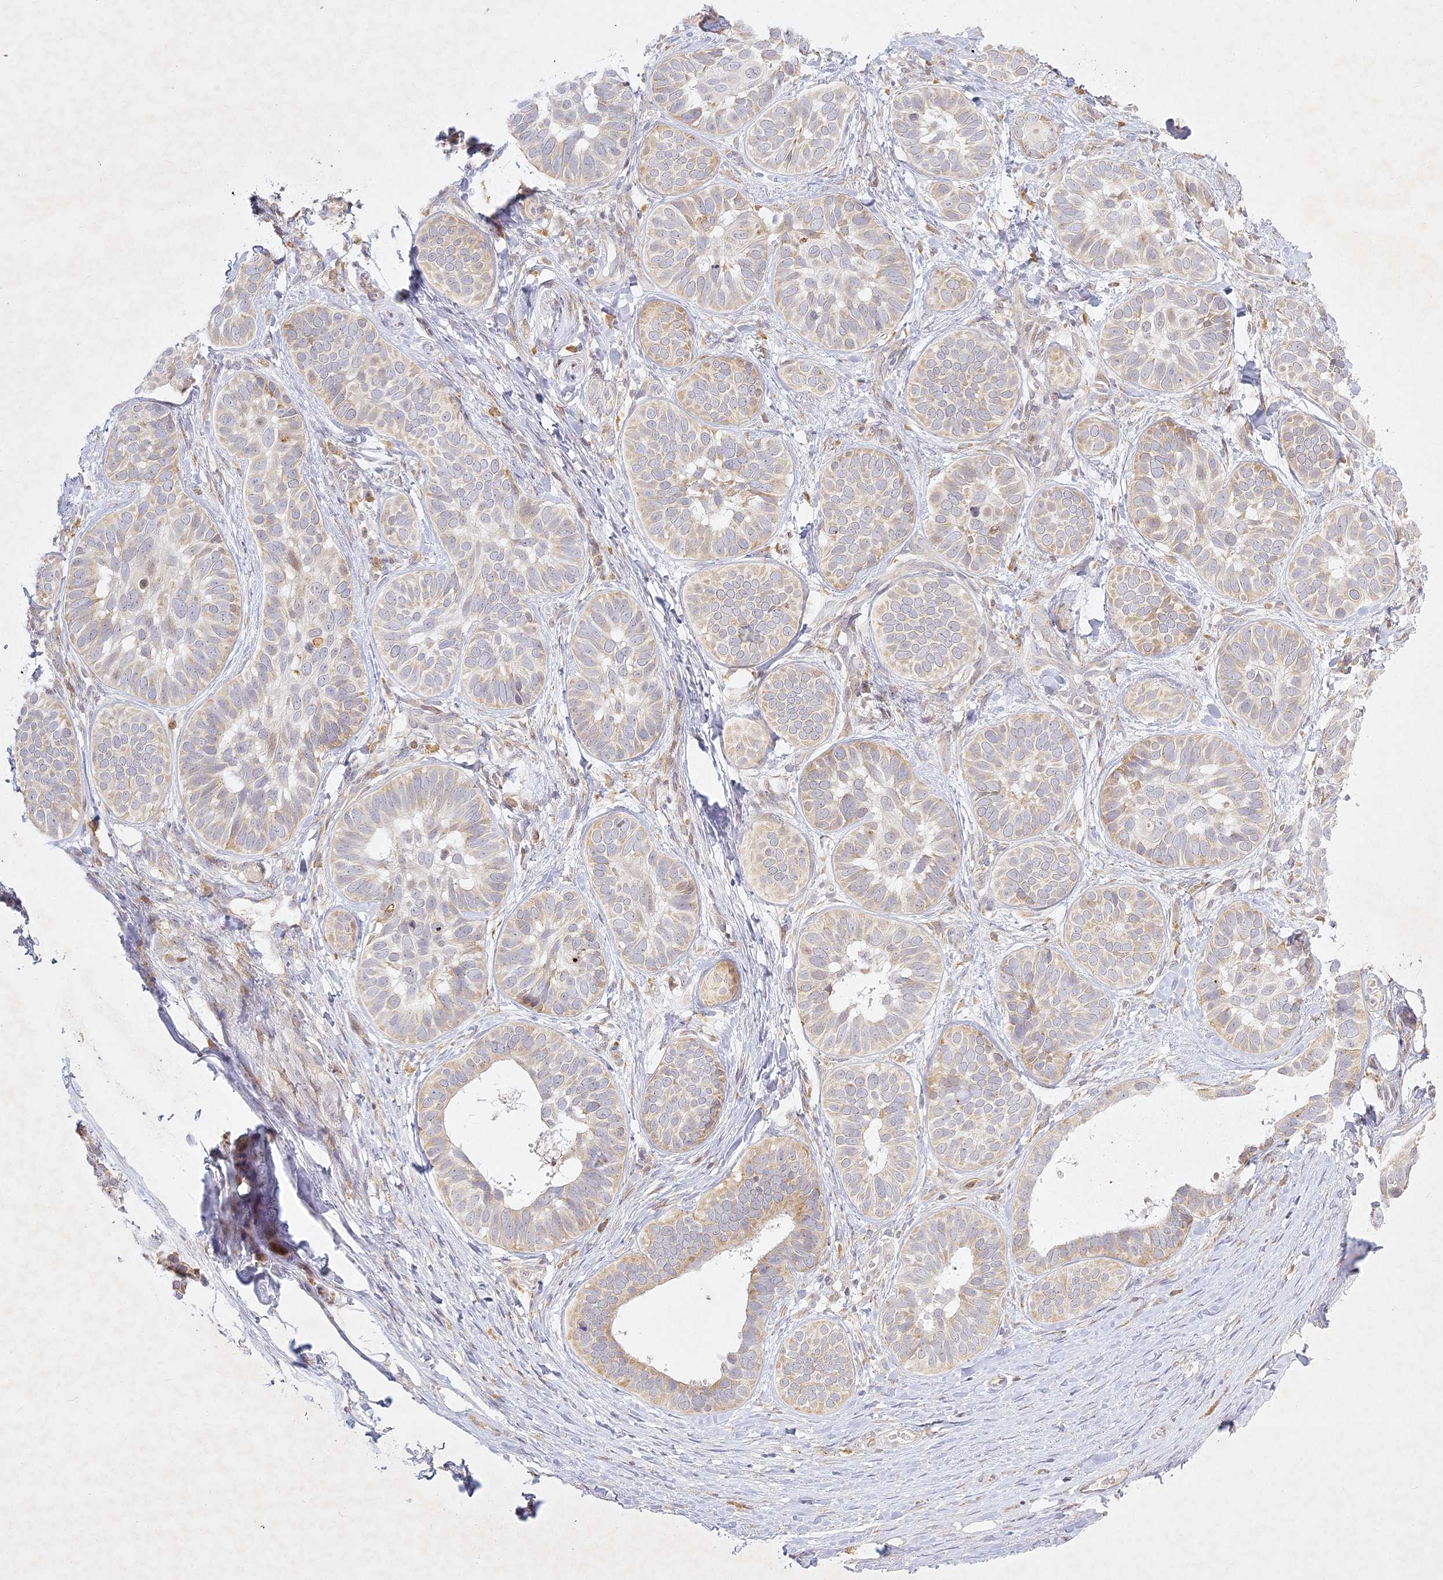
{"staining": {"intensity": "weak", "quantity": "25%-75%", "location": "cytoplasmic/membranous"}, "tissue": "skin cancer", "cell_type": "Tumor cells", "image_type": "cancer", "snomed": [{"axis": "morphology", "description": "Basal cell carcinoma"}, {"axis": "topography", "description": "Skin"}], "caption": "About 25%-75% of tumor cells in human basal cell carcinoma (skin) show weak cytoplasmic/membranous protein expression as visualized by brown immunohistochemical staining.", "gene": "SLC30A5", "patient": {"sex": "male", "age": 62}}